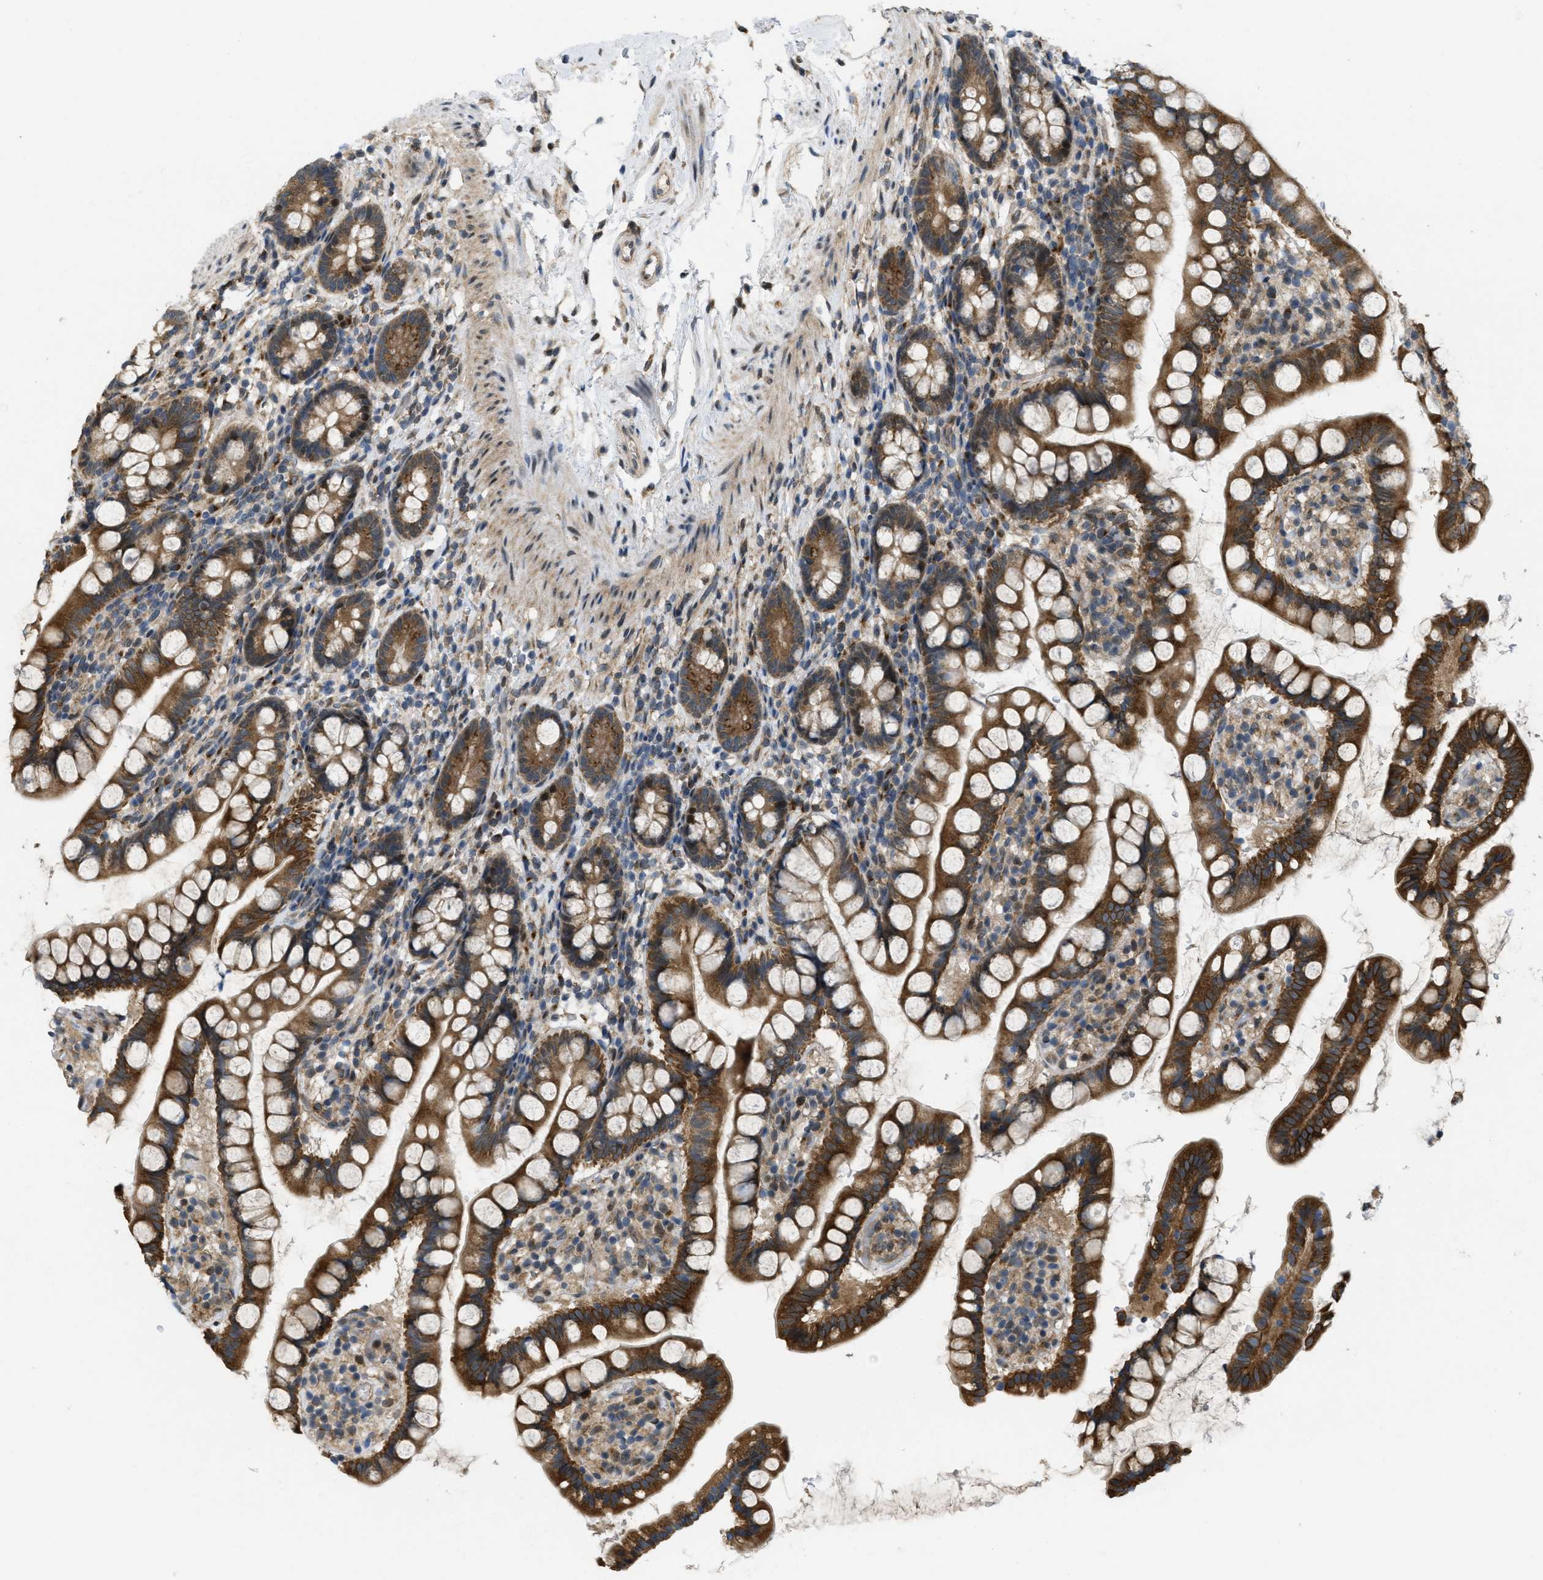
{"staining": {"intensity": "strong", "quantity": ">75%", "location": "cytoplasmic/membranous"}, "tissue": "small intestine", "cell_type": "Glandular cells", "image_type": "normal", "snomed": [{"axis": "morphology", "description": "Normal tissue, NOS"}, {"axis": "topography", "description": "Small intestine"}], "caption": "High-power microscopy captured an IHC photomicrograph of benign small intestine, revealing strong cytoplasmic/membranous expression in approximately >75% of glandular cells.", "gene": "IFNLR1", "patient": {"sex": "female", "age": 84}}